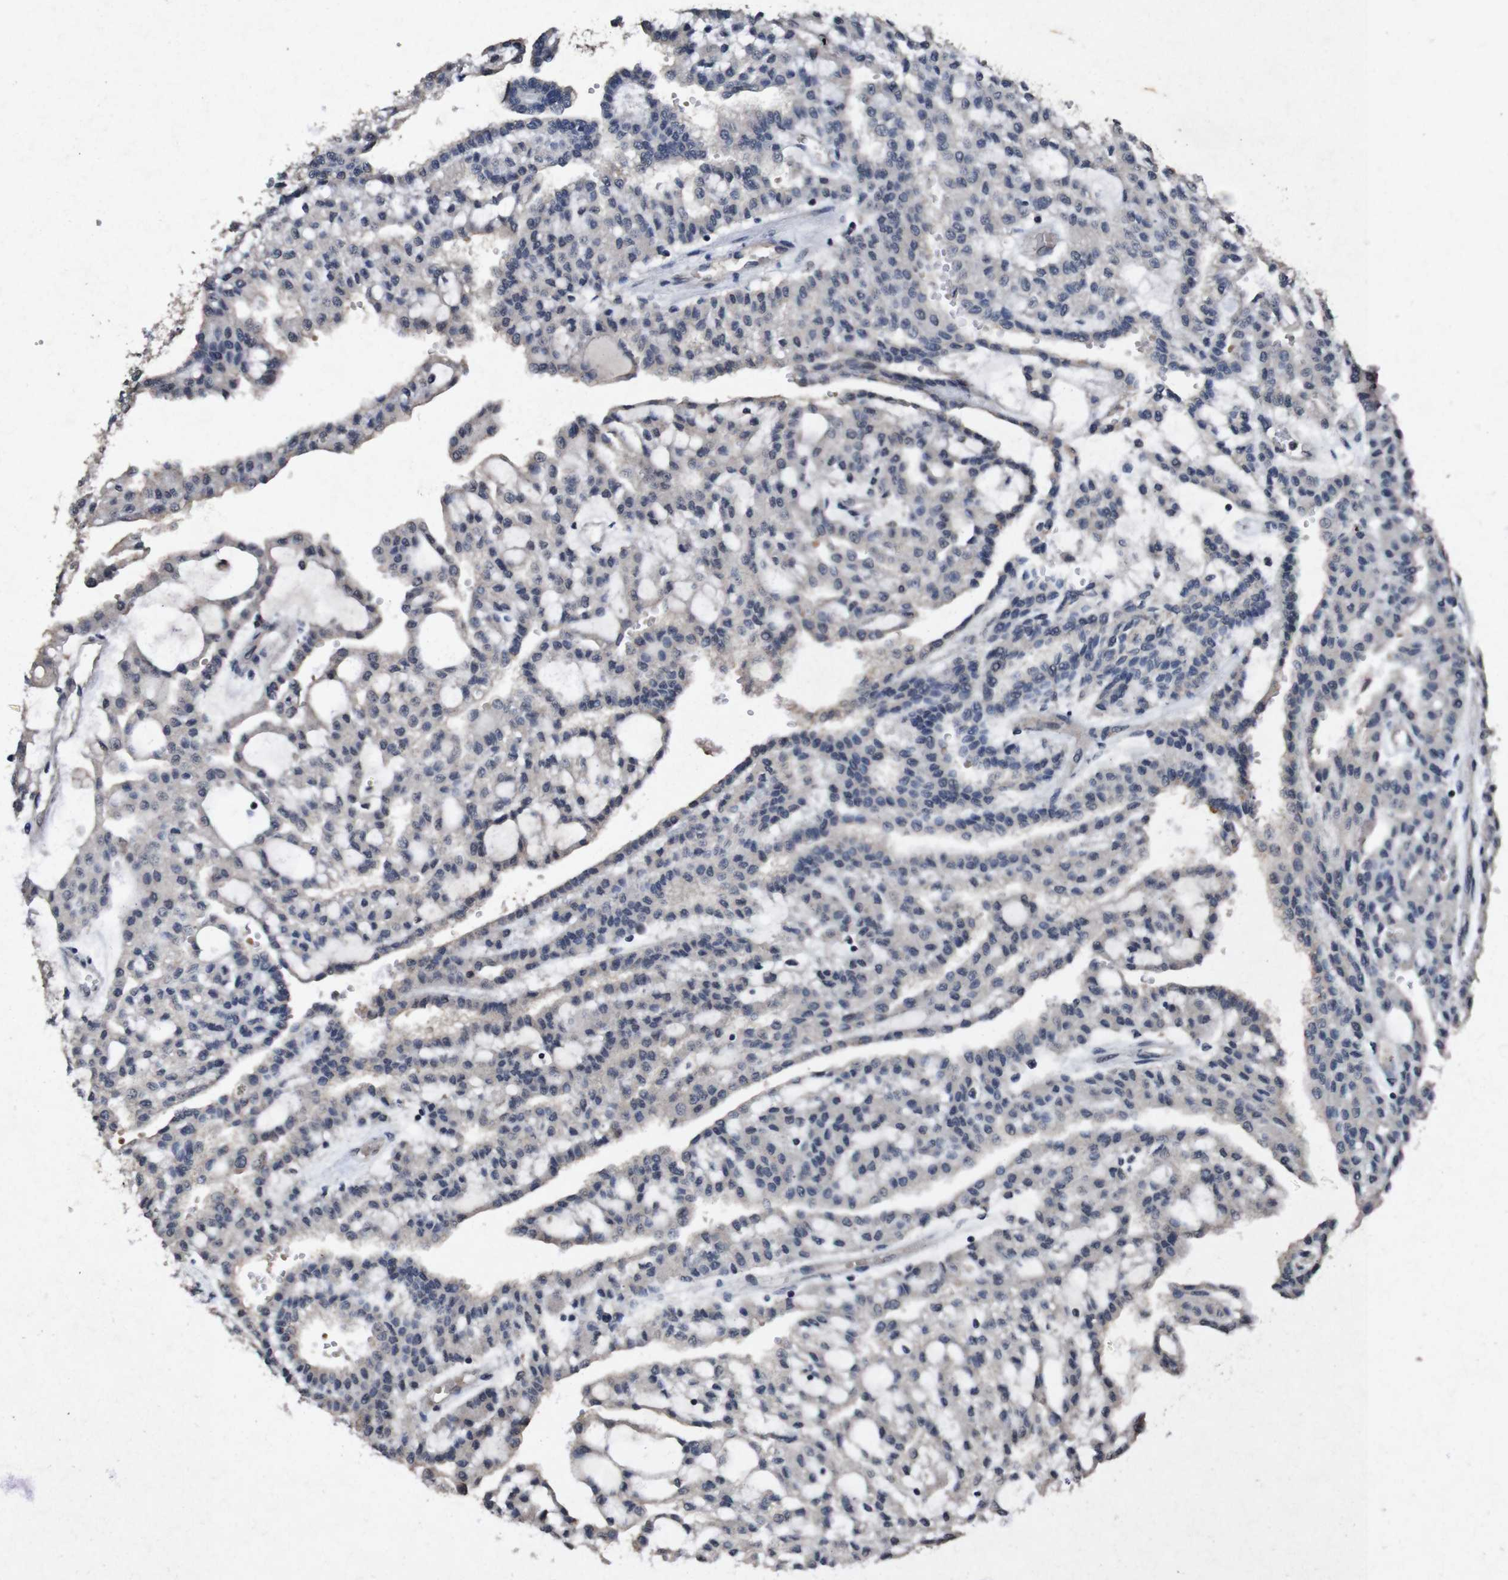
{"staining": {"intensity": "negative", "quantity": "none", "location": "none"}, "tissue": "renal cancer", "cell_type": "Tumor cells", "image_type": "cancer", "snomed": [{"axis": "morphology", "description": "Adenocarcinoma, NOS"}, {"axis": "topography", "description": "Kidney"}], "caption": "Tumor cells show no significant expression in renal adenocarcinoma.", "gene": "AKT3", "patient": {"sex": "male", "age": 63}}